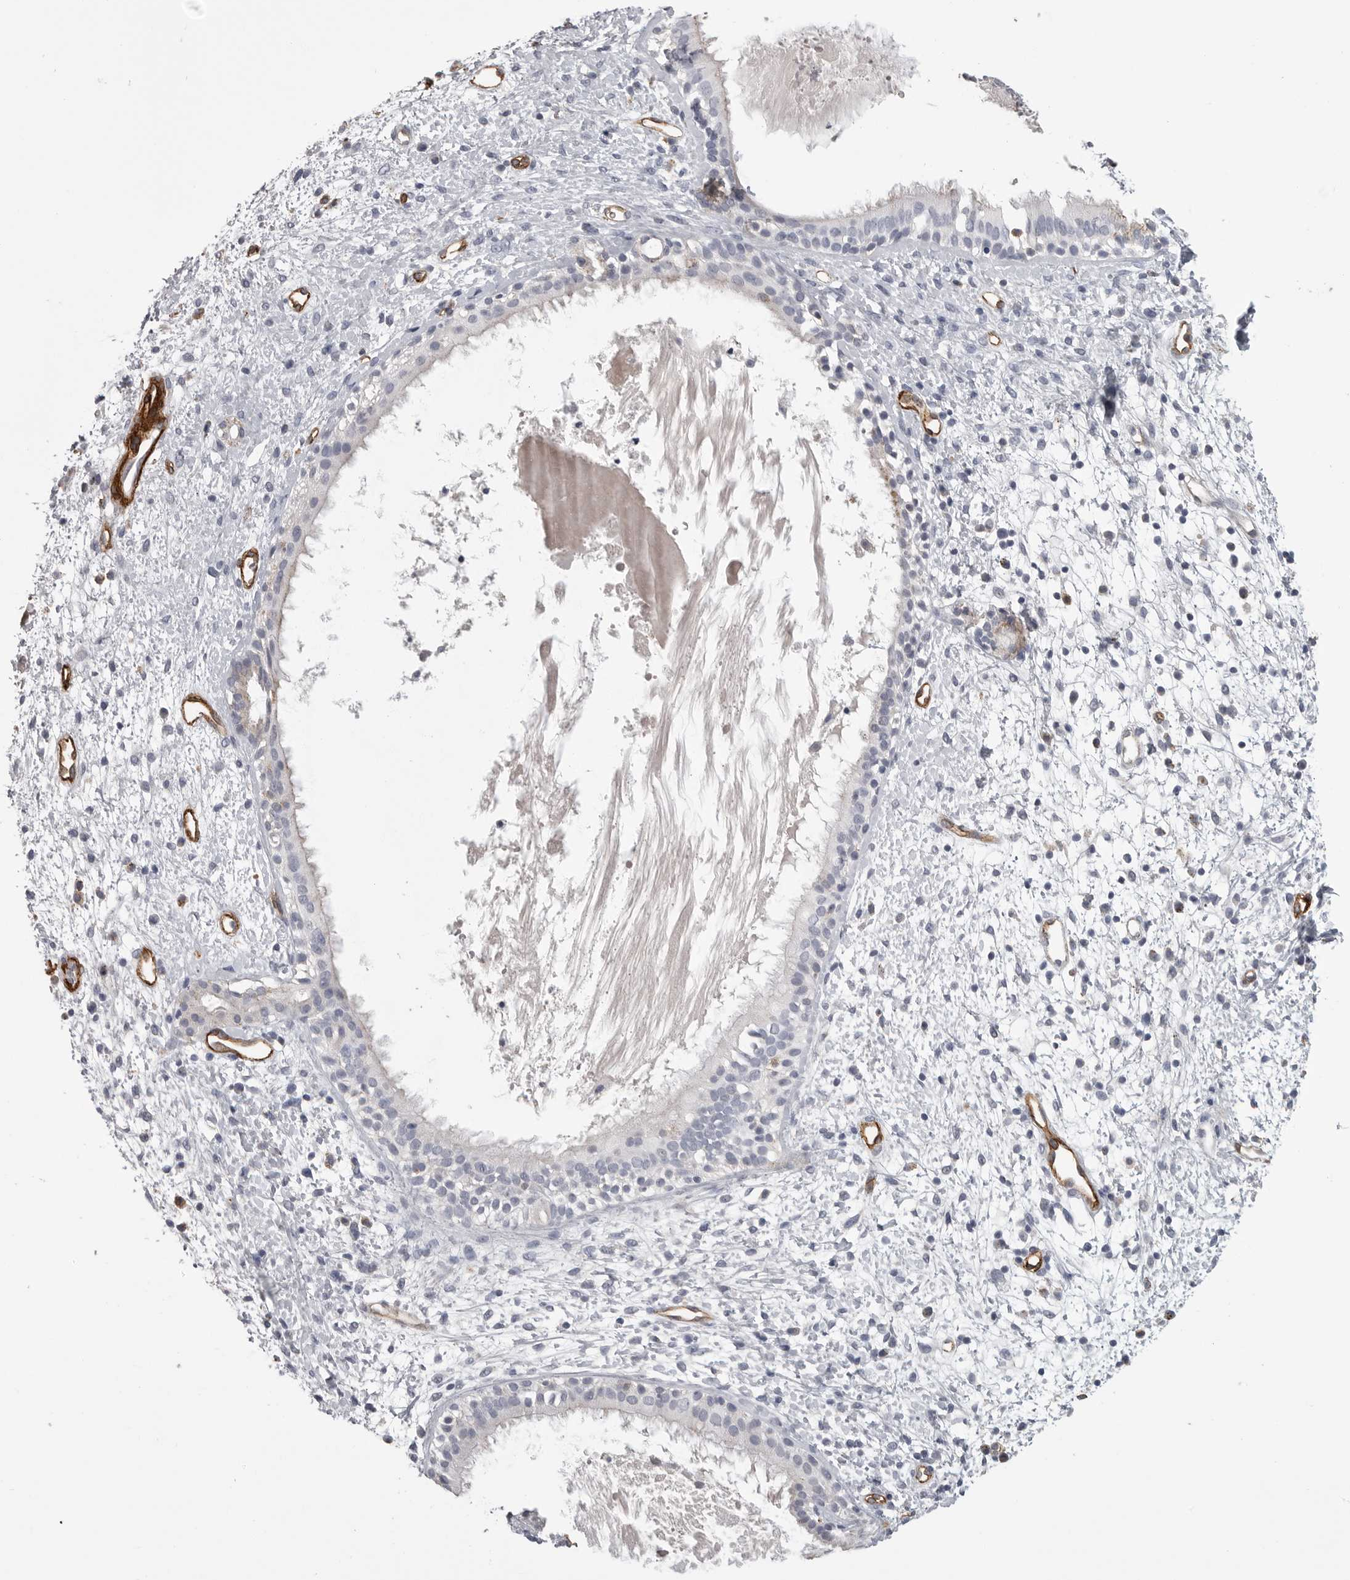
{"staining": {"intensity": "negative", "quantity": "none", "location": "none"}, "tissue": "nasopharynx", "cell_type": "Respiratory epithelial cells", "image_type": "normal", "snomed": [{"axis": "morphology", "description": "Normal tissue, NOS"}, {"axis": "topography", "description": "Nasopharynx"}], "caption": "IHC of benign nasopharynx reveals no staining in respiratory epithelial cells.", "gene": "AOC3", "patient": {"sex": "male", "age": 22}}